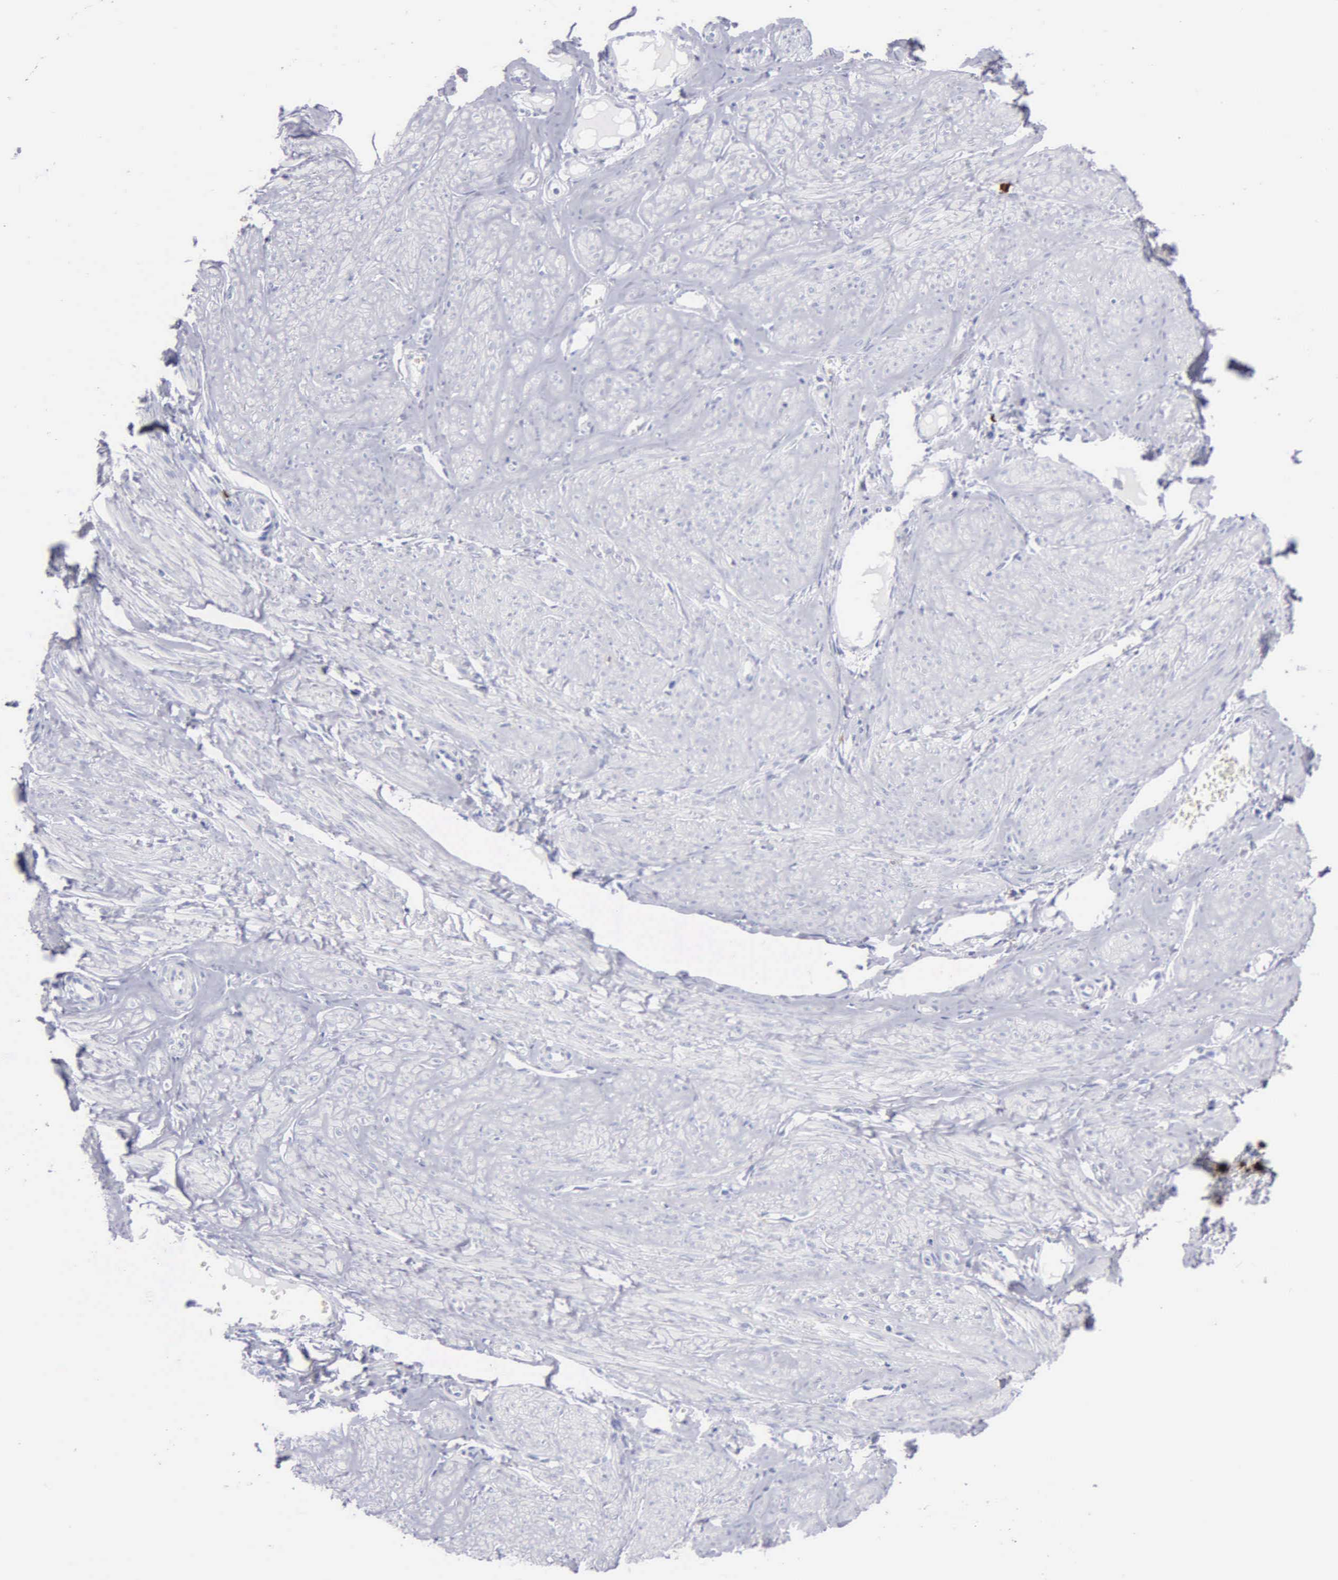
{"staining": {"intensity": "negative", "quantity": "none", "location": "none"}, "tissue": "smooth muscle", "cell_type": "Smooth muscle cells", "image_type": "normal", "snomed": [{"axis": "morphology", "description": "Normal tissue, NOS"}, {"axis": "topography", "description": "Uterus"}], "caption": "Micrograph shows no significant protein positivity in smooth muscle cells of benign smooth muscle.", "gene": "CTSG", "patient": {"sex": "female", "age": 45}}